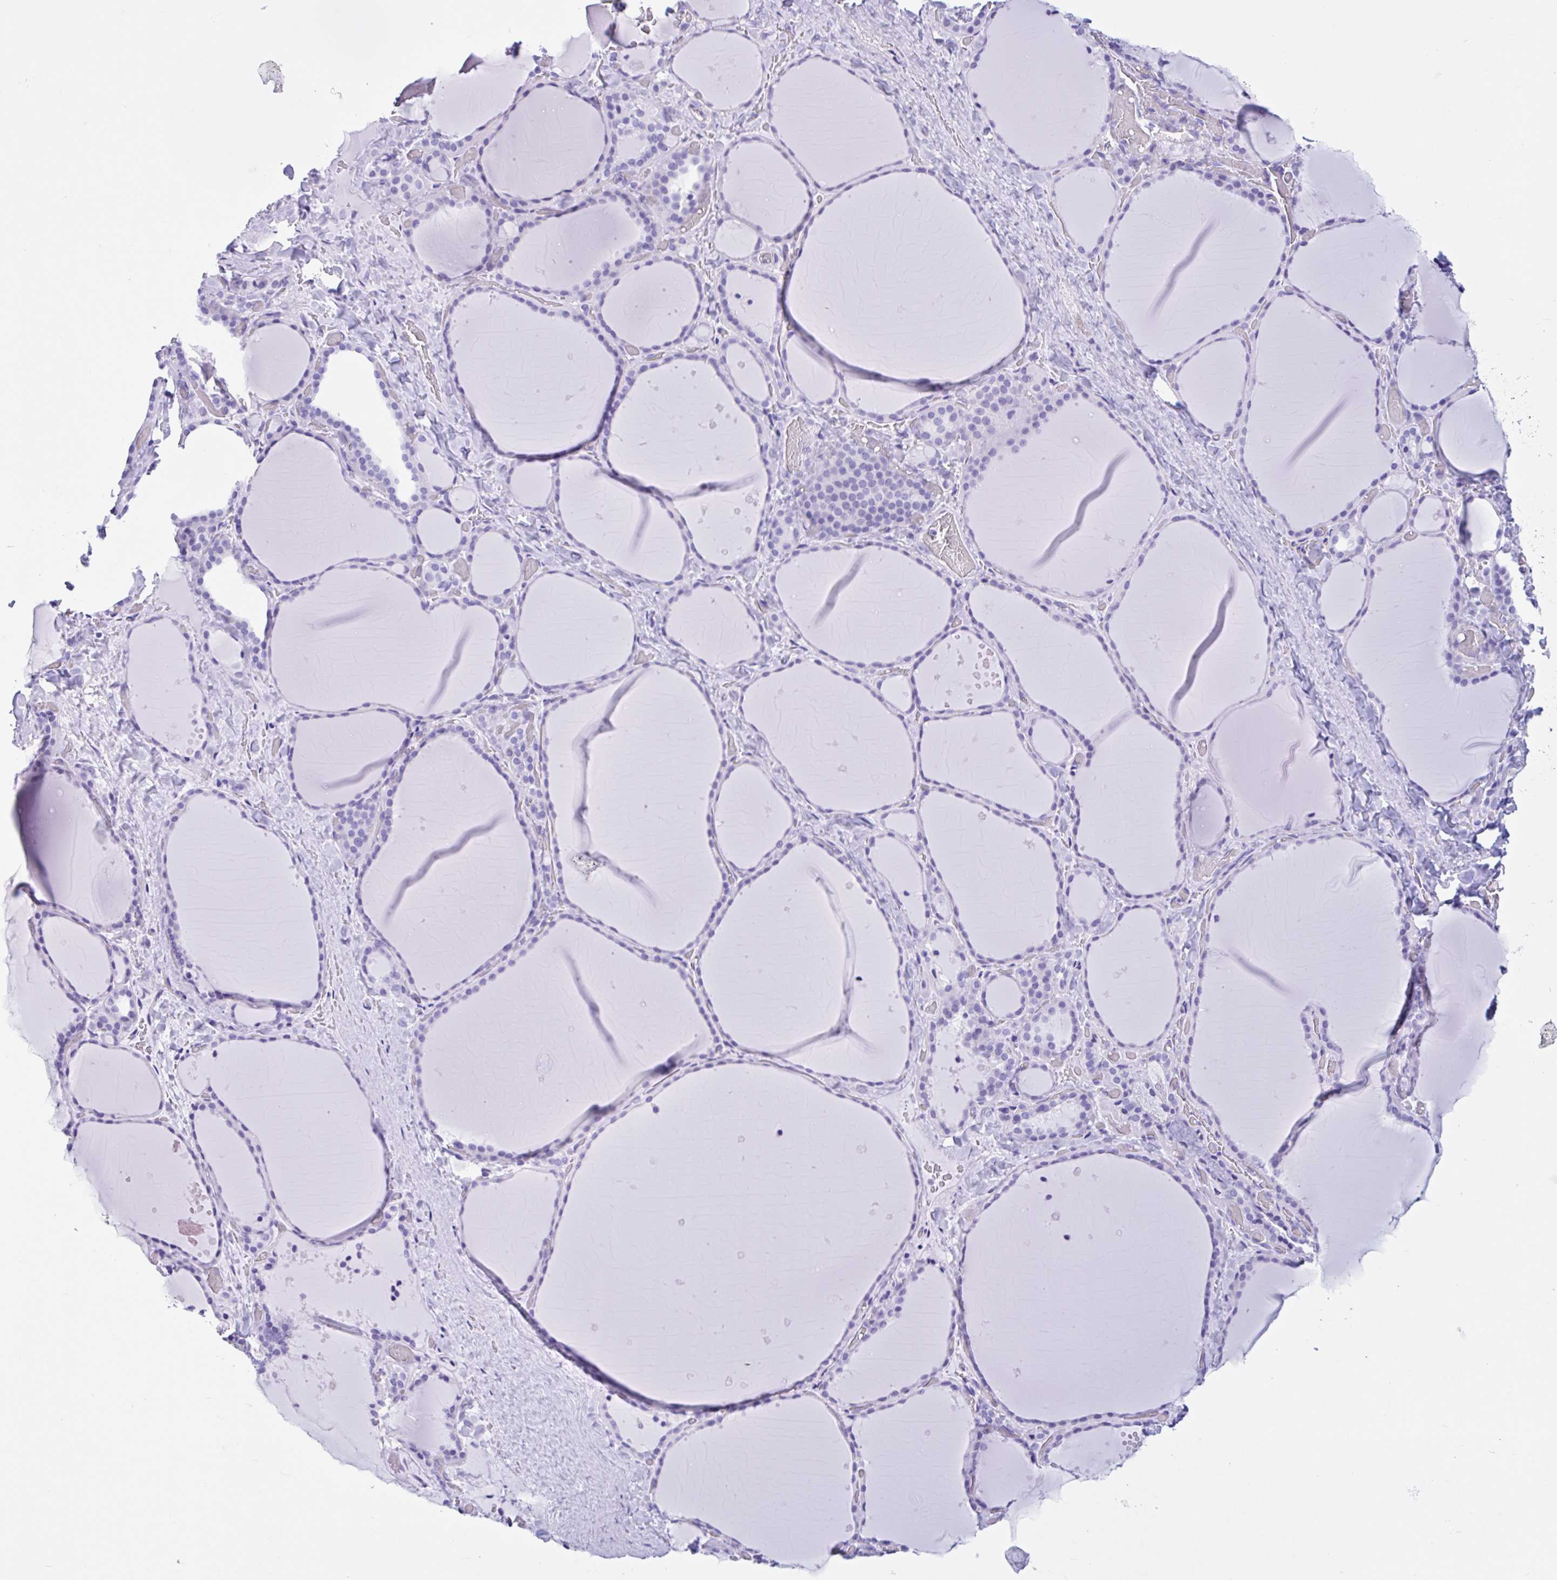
{"staining": {"intensity": "negative", "quantity": "none", "location": "none"}, "tissue": "thyroid gland", "cell_type": "Glandular cells", "image_type": "normal", "snomed": [{"axis": "morphology", "description": "Normal tissue, NOS"}, {"axis": "topography", "description": "Thyroid gland"}], "caption": "An image of thyroid gland stained for a protein demonstrates no brown staining in glandular cells.", "gene": "IAPP", "patient": {"sex": "female", "age": 36}}